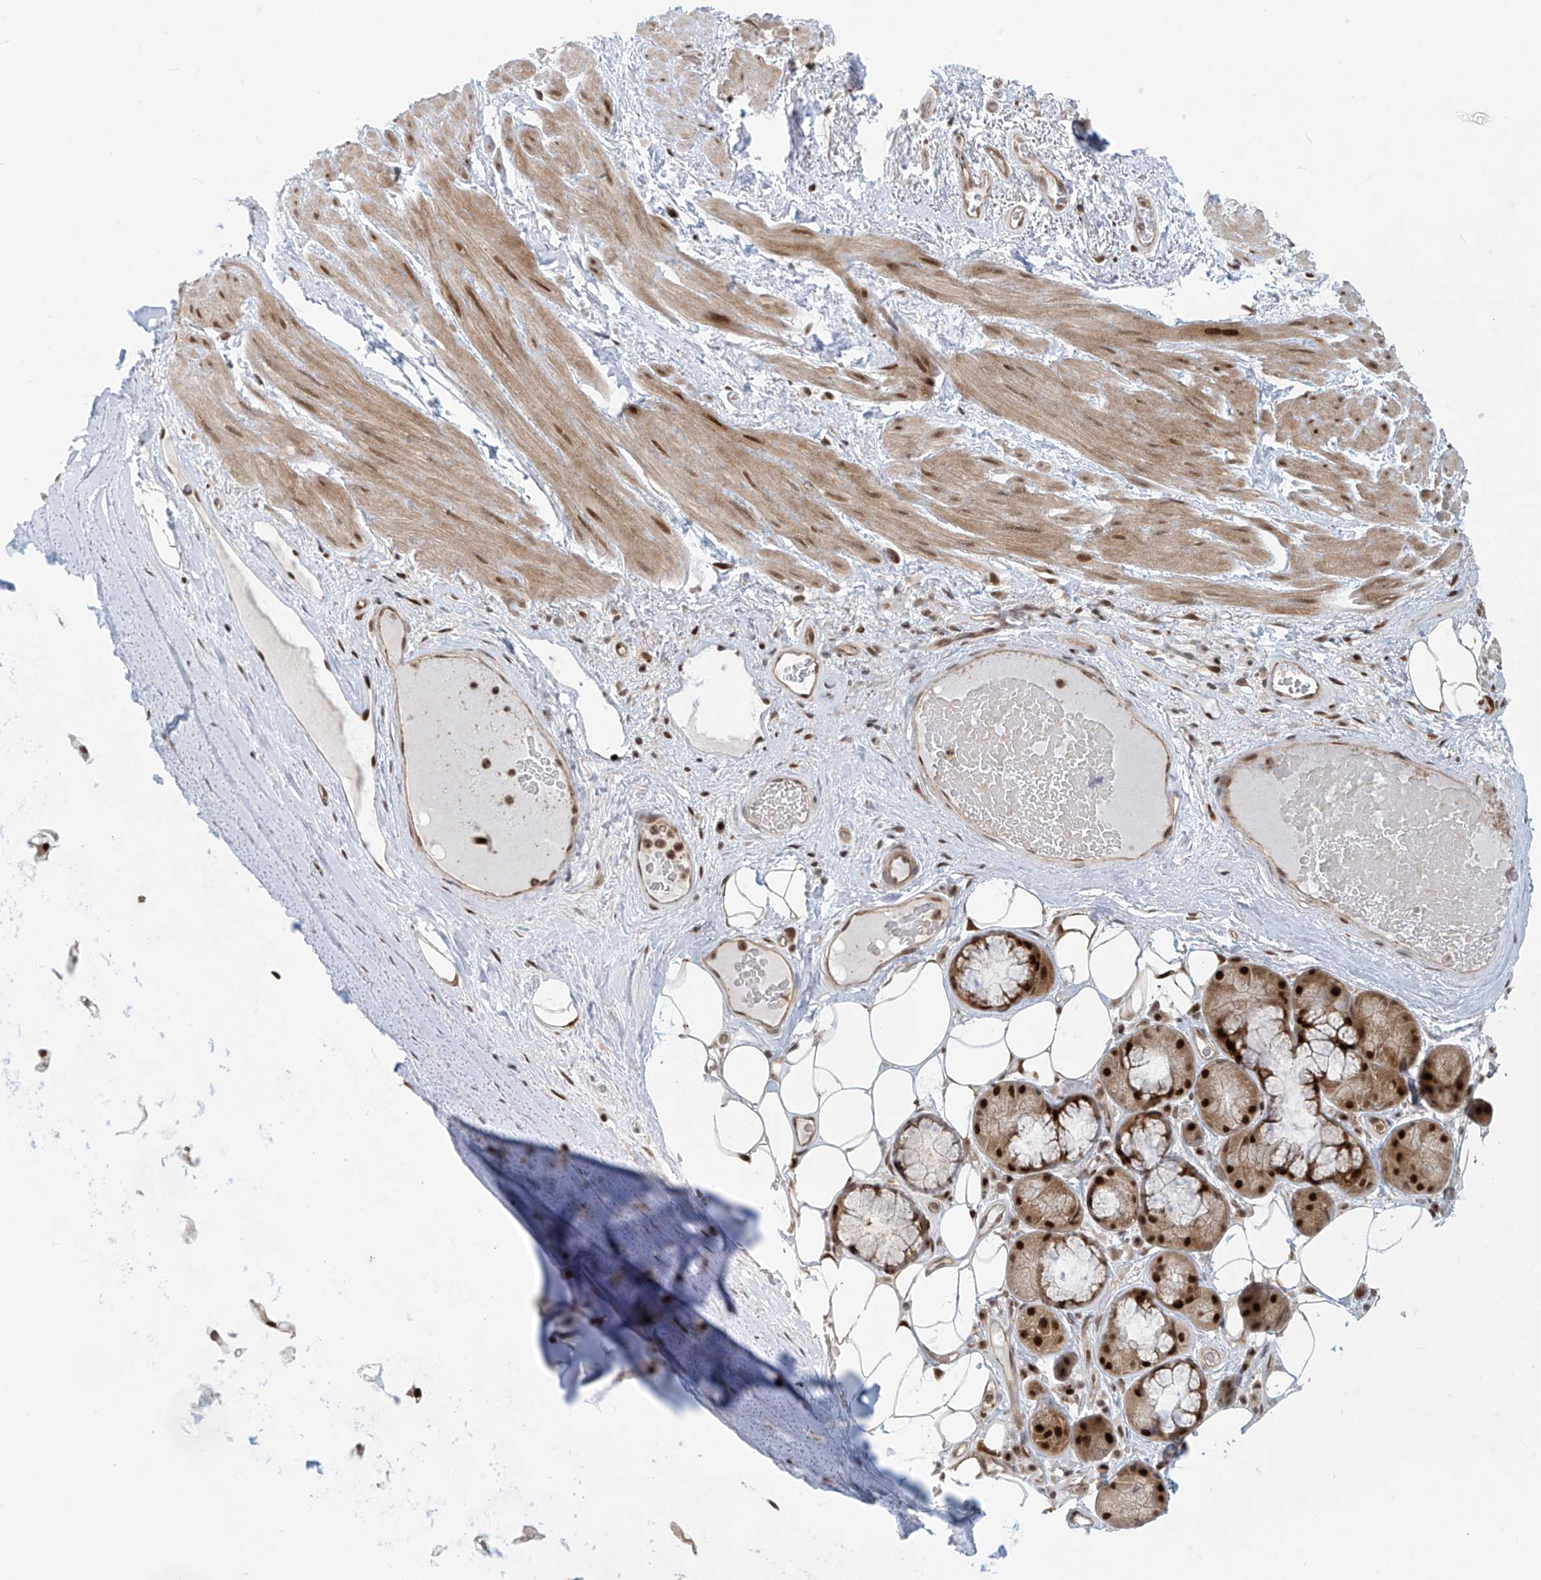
{"staining": {"intensity": "moderate", "quantity": "<25%", "location": "nuclear"}, "tissue": "adipose tissue", "cell_type": "Adipocytes", "image_type": "normal", "snomed": [{"axis": "morphology", "description": "Normal tissue, NOS"}, {"axis": "morphology", "description": "Squamous cell carcinoma, NOS"}, {"axis": "topography", "description": "Lymph node"}, {"axis": "topography", "description": "Bronchus"}, {"axis": "topography", "description": "Lung"}], "caption": "Protein staining reveals moderate nuclear staining in about <25% of adipocytes in normal adipose tissue.", "gene": "LAGE3", "patient": {"sex": "male", "age": 66}}